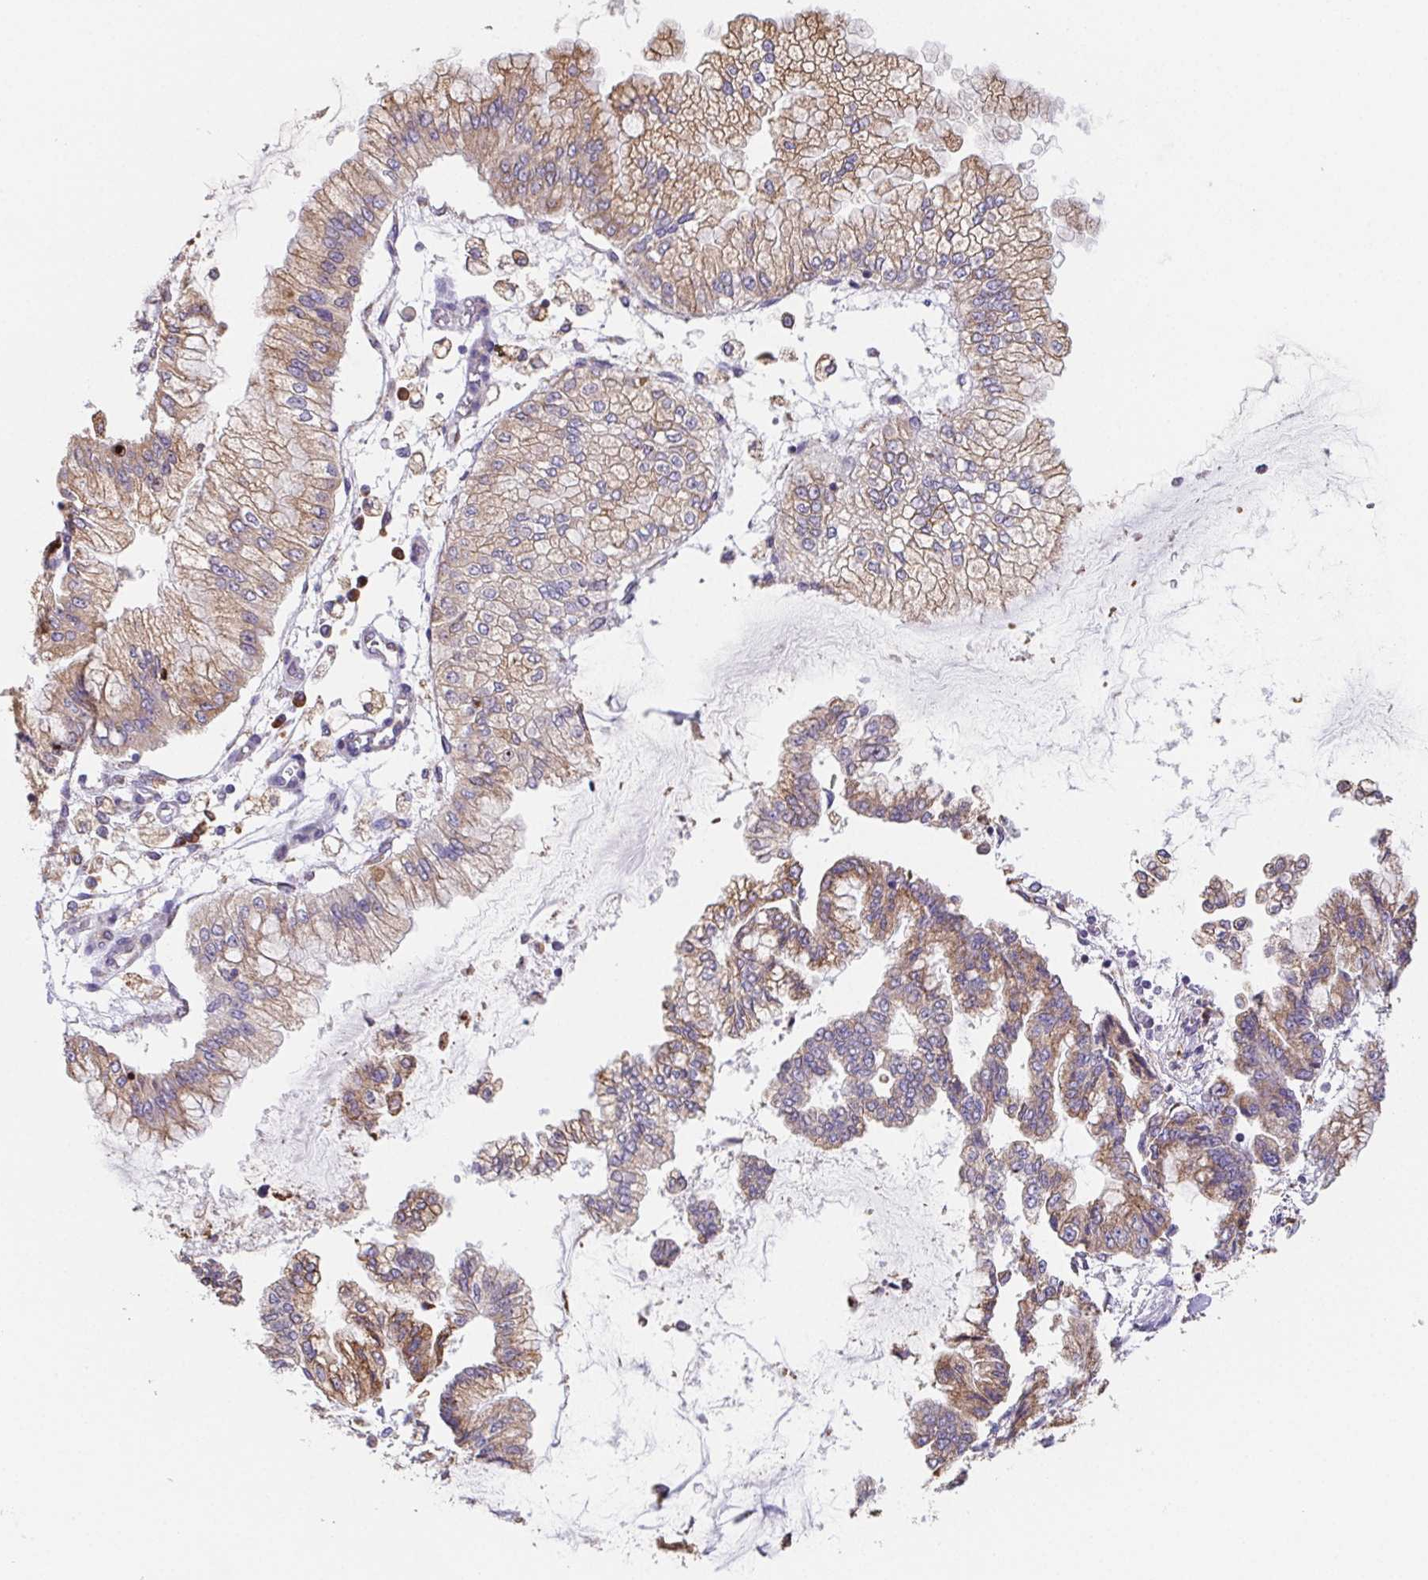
{"staining": {"intensity": "moderate", "quantity": ">75%", "location": "cytoplasmic/membranous"}, "tissue": "stomach cancer", "cell_type": "Tumor cells", "image_type": "cancer", "snomed": [{"axis": "morphology", "description": "Adenocarcinoma, NOS"}, {"axis": "topography", "description": "Stomach, upper"}], "caption": "This is a photomicrograph of IHC staining of adenocarcinoma (stomach), which shows moderate expression in the cytoplasmic/membranous of tumor cells.", "gene": "ADAM8", "patient": {"sex": "female", "age": 74}}